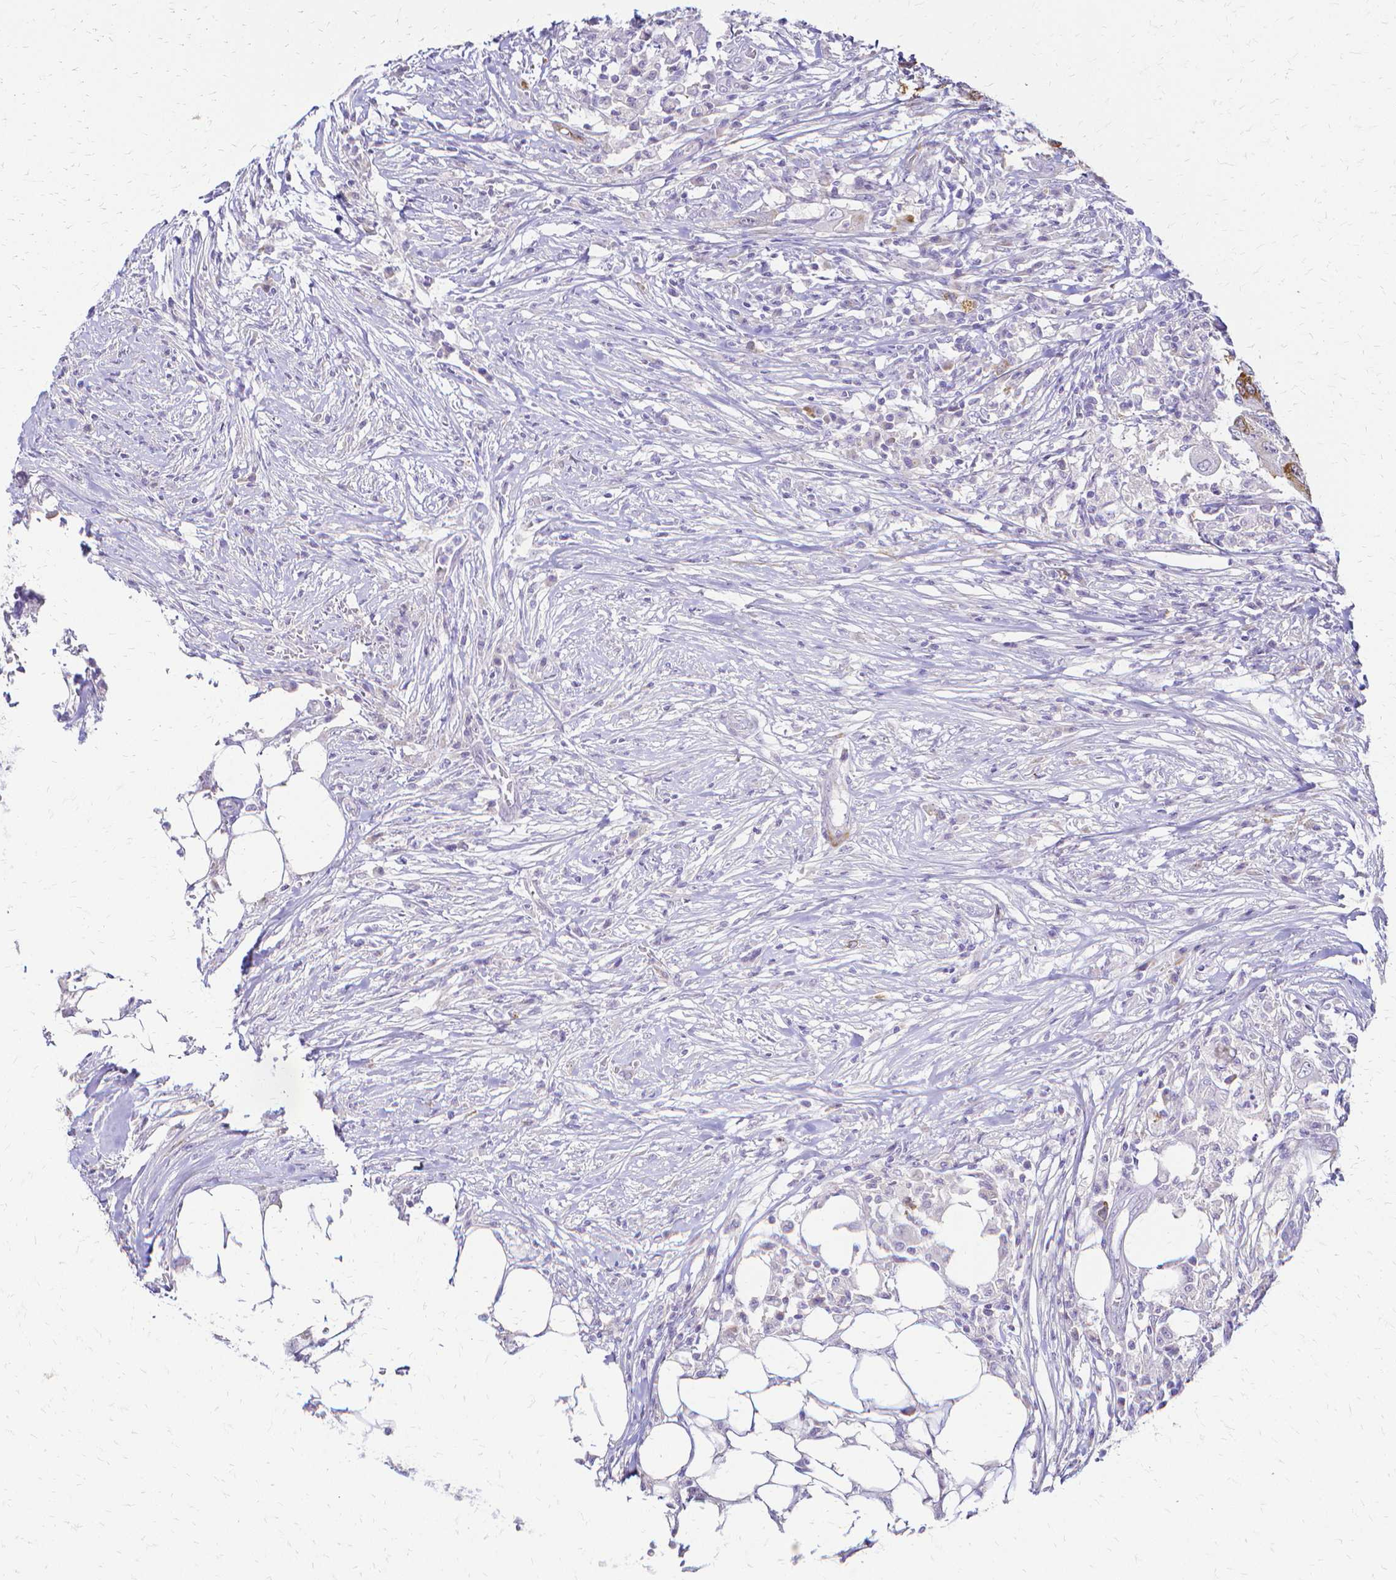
{"staining": {"intensity": "moderate", "quantity": "<25%", "location": "cytoplasmic/membranous"}, "tissue": "colorectal cancer", "cell_type": "Tumor cells", "image_type": "cancer", "snomed": [{"axis": "morphology", "description": "Adenocarcinoma, NOS"}, {"axis": "topography", "description": "Colon"}], "caption": "About <25% of tumor cells in colorectal cancer (adenocarcinoma) demonstrate moderate cytoplasmic/membranous protein staining as visualized by brown immunohistochemical staining.", "gene": "CCNB1", "patient": {"sex": "male", "age": 71}}